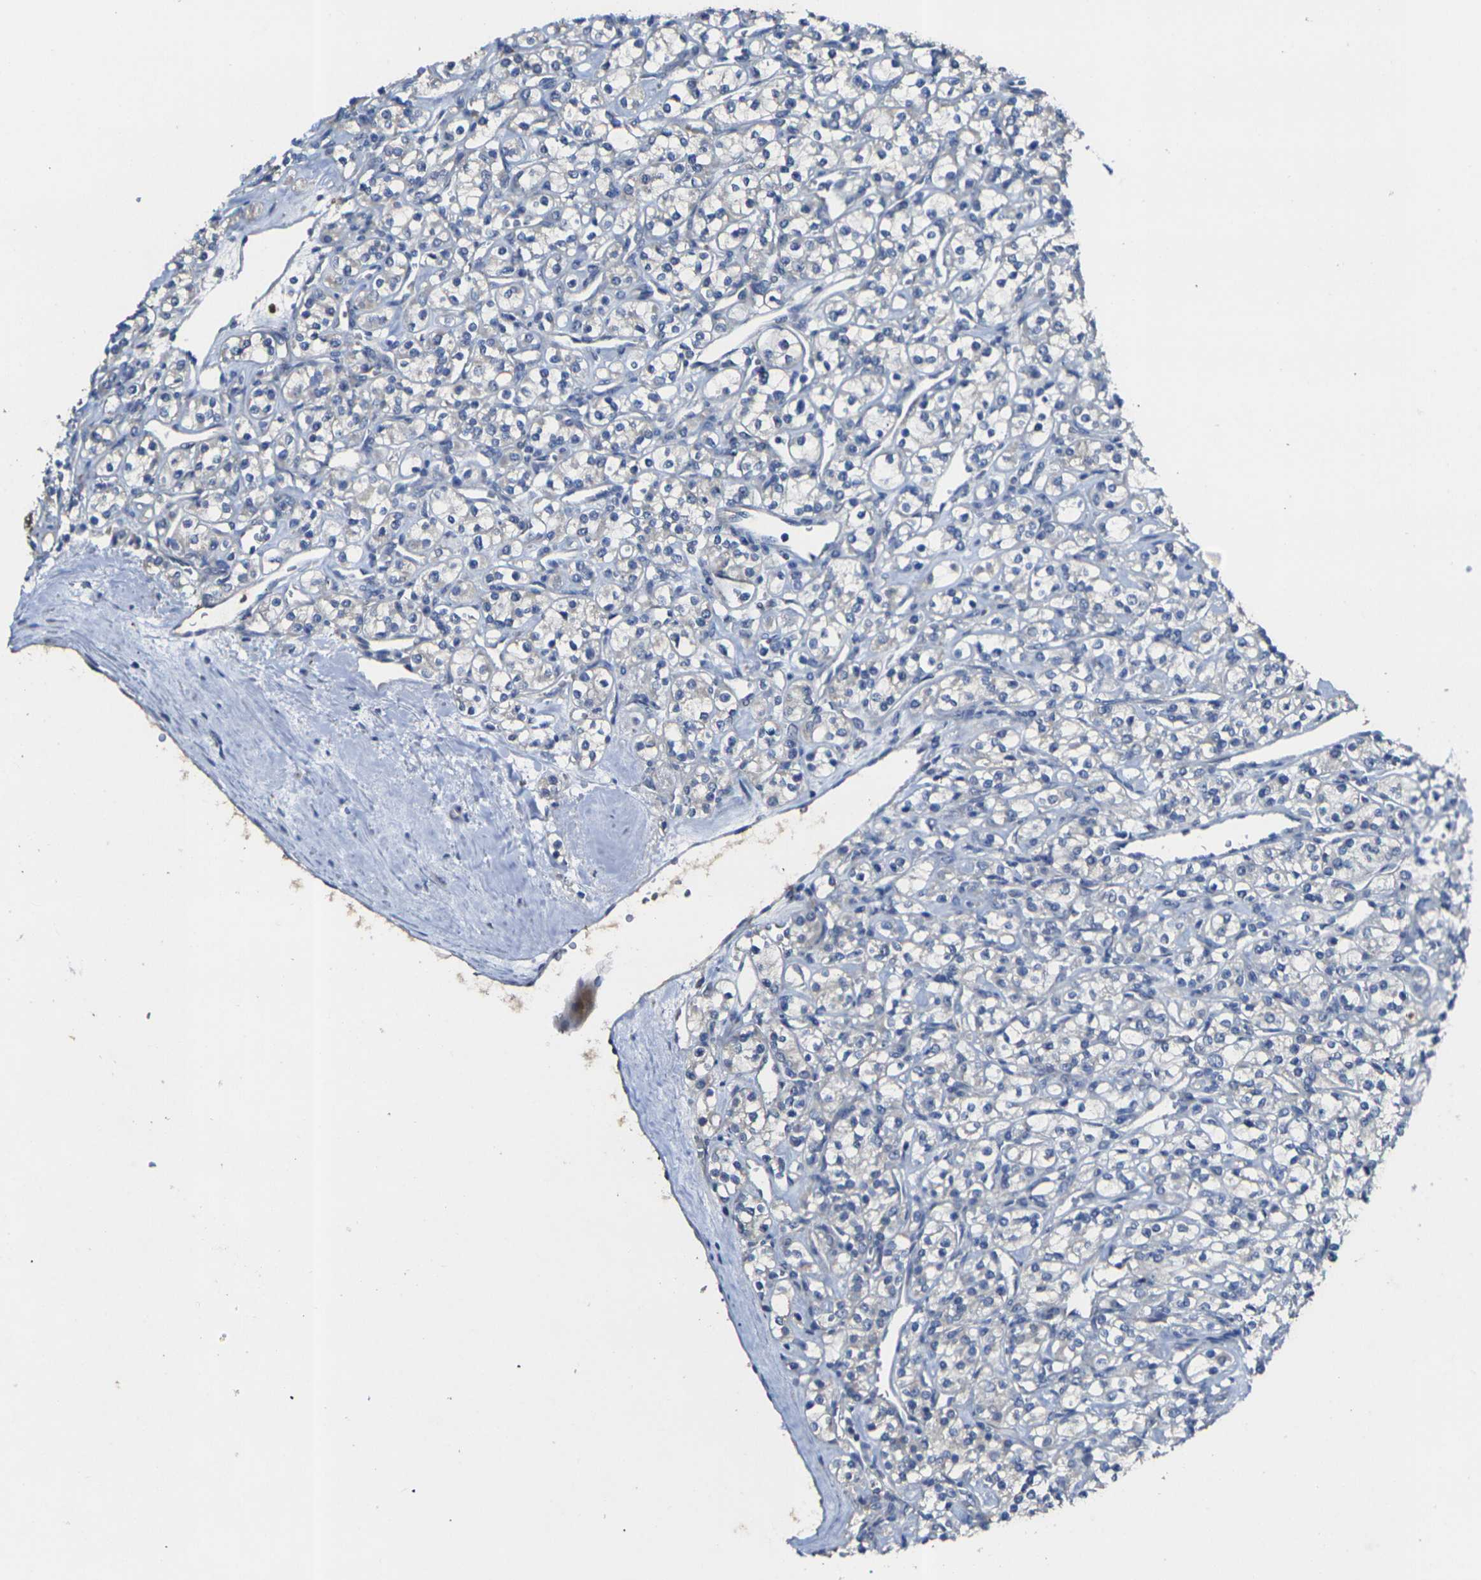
{"staining": {"intensity": "negative", "quantity": "none", "location": "none"}, "tissue": "renal cancer", "cell_type": "Tumor cells", "image_type": "cancer", "snomed": [{"axis": "morphology", "description": "Adenocarcinoma, NOS"}, {"axis": "topography", "description": "Kidney"}], "caption": "A histopathology image of human adenocarcinoma (renal) is negative for staining in tumor cells. (DAB (3,3'-diaminobenzidine) IHC, high magnification).", "gene": "GNA12", "patient": {"sex": "male", "age": 77}}